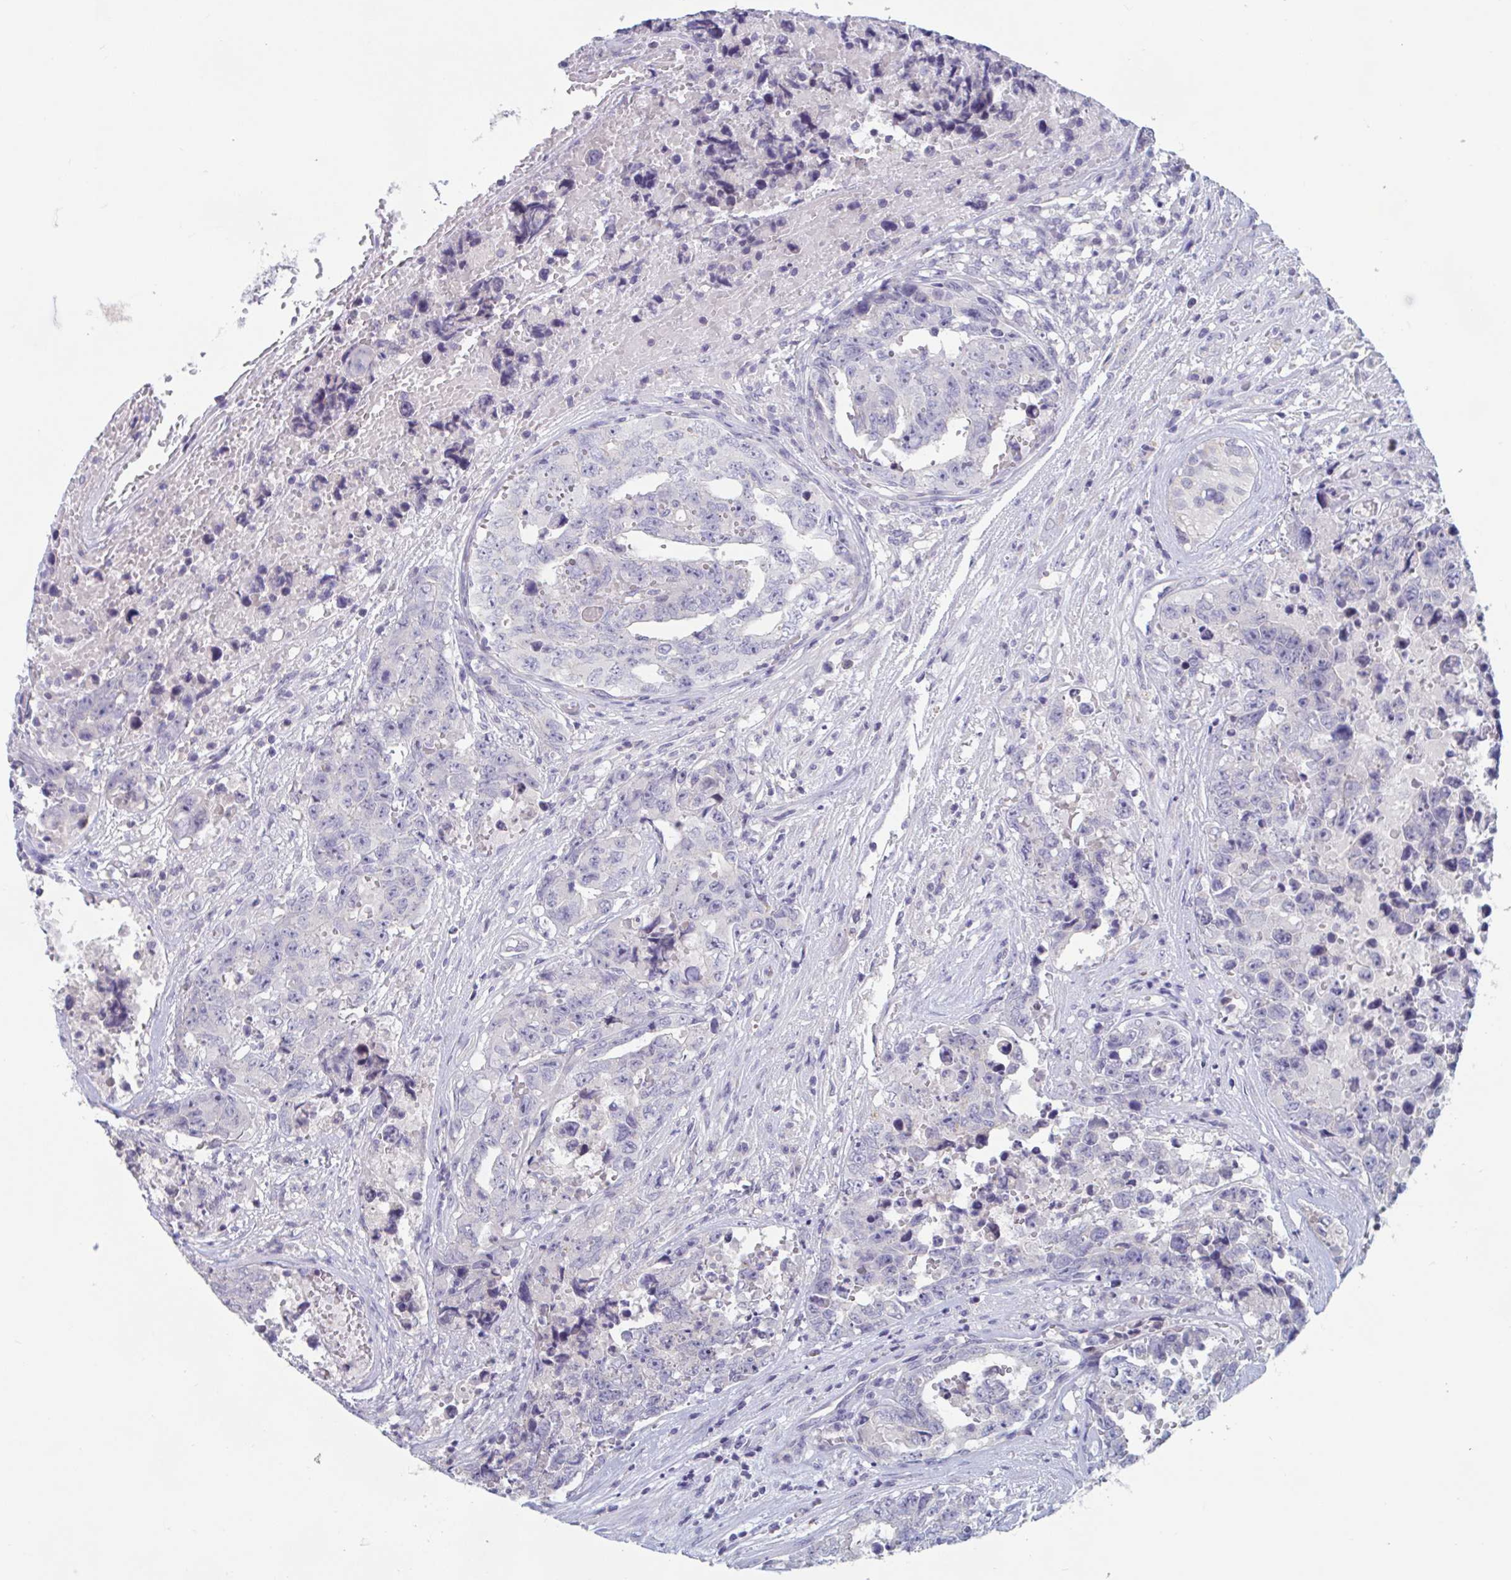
{"staining": {"intensity": "negative", "quantity": "none", "location": "none"}, "tissue": "testis cancer", "cell_type": "Tumor cells", "image_type": "cancer", "snomed": [{"axis": "morphology", "description": "Normal tissue, NOS"}, {"axis": "morphology", "description": "Carcinoma, Embryonal, NOS"}, {"axis": "topography", "description": "Testis"}, {"axis": "topography", "description": "Epididymis"}], "caption": "The photomicrograph demonstrates no significant positivity in tumor cells of testis cancer.", "gene": "UNKL", "patient": {"sex": "male", "age": 25}}